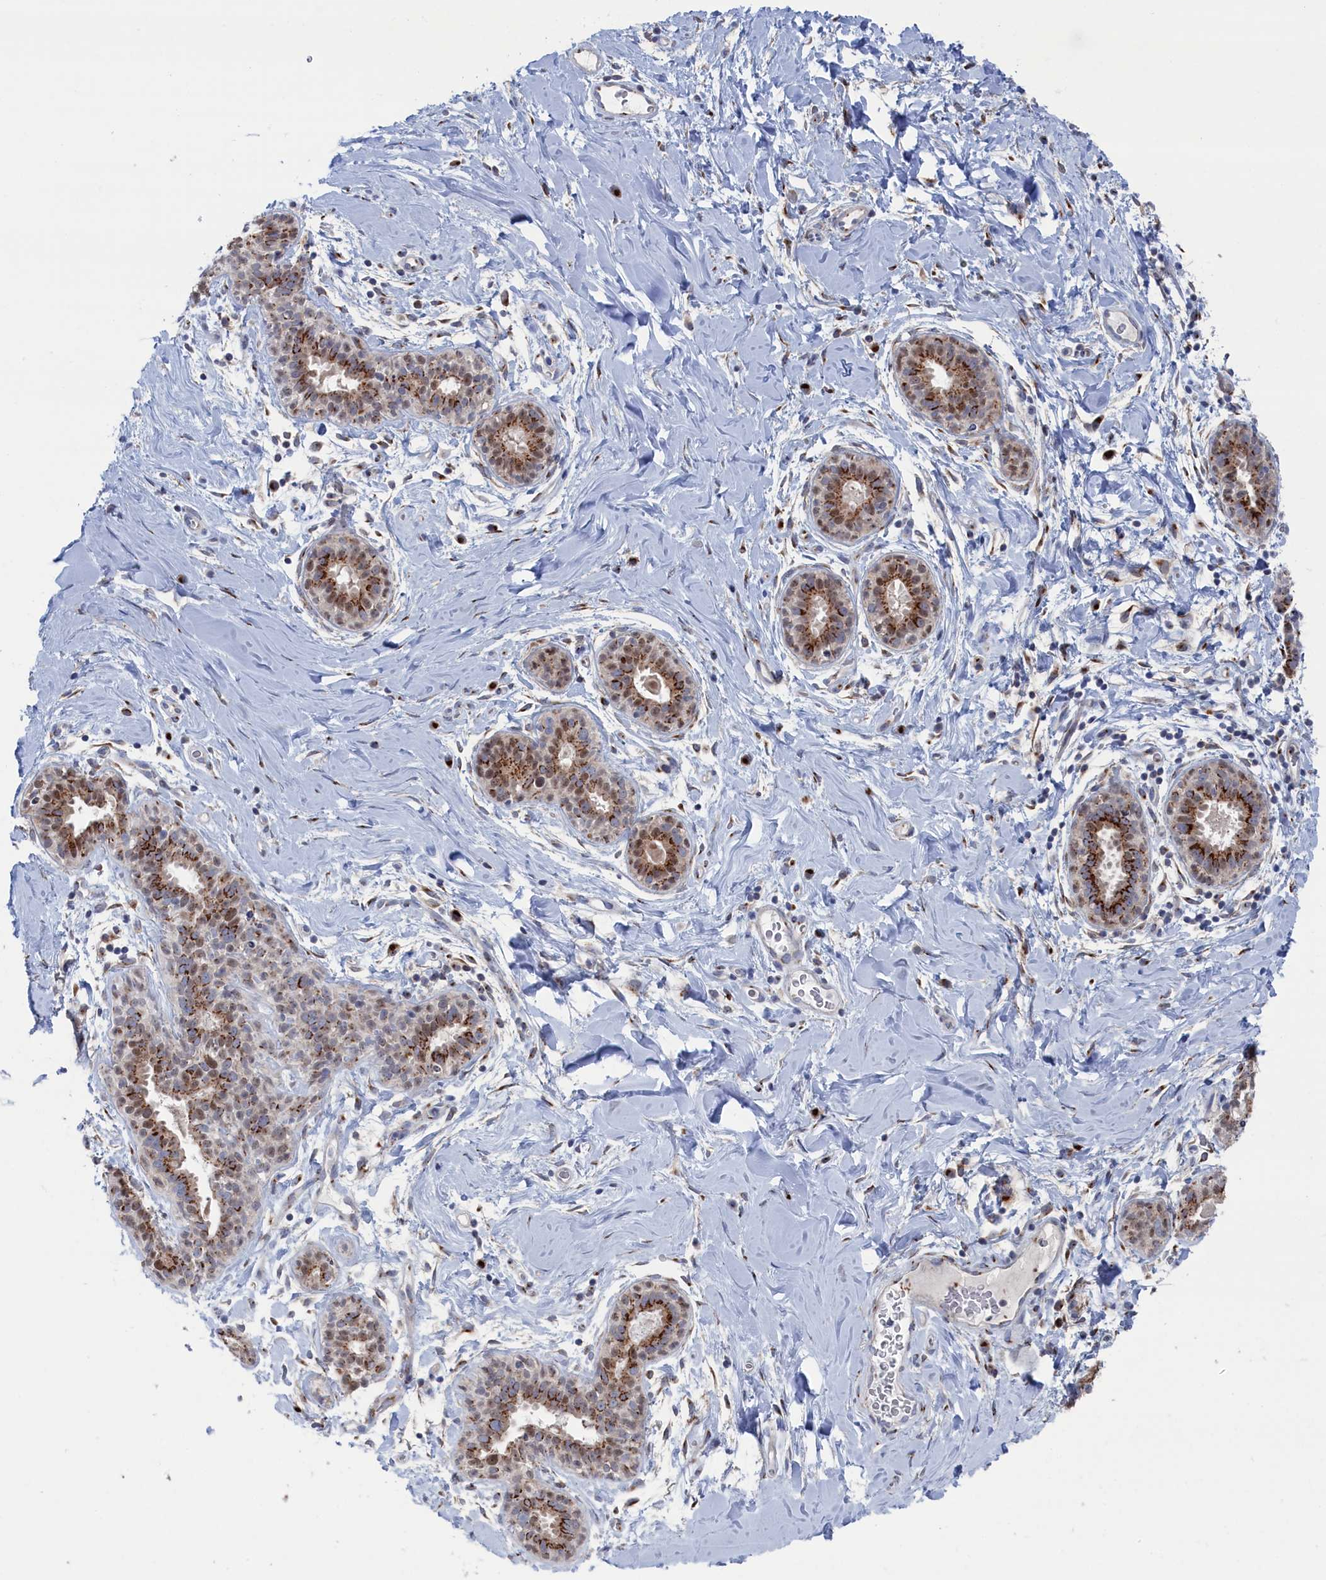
{"staining": {"intensity": "moderate", "quantity": "25%-75%", "location": "cytoplasmic/membranous"}, "tissue": "adipose tissue", "cell_type": "Adipocytes", "image_type": "normal", "snomed": [{"axis": "morphology", "description": "Normal tissue, NOS"}, {"axis": "topography", "description": "Breast"}], "caption": "Immunohistochemistry (IHC) micrograph of normal adipose tissue: human adipose tissue stained using immunohistochemistry (IHC) exhibits medium levels of moderate protein expression localized specifically in the cytoplasmic/membranous of adipocytes, appearing as a cytoplasmic/membranous brown color.", "gene": "IRX1", "patient": {"sex": "female", "age": 26}}